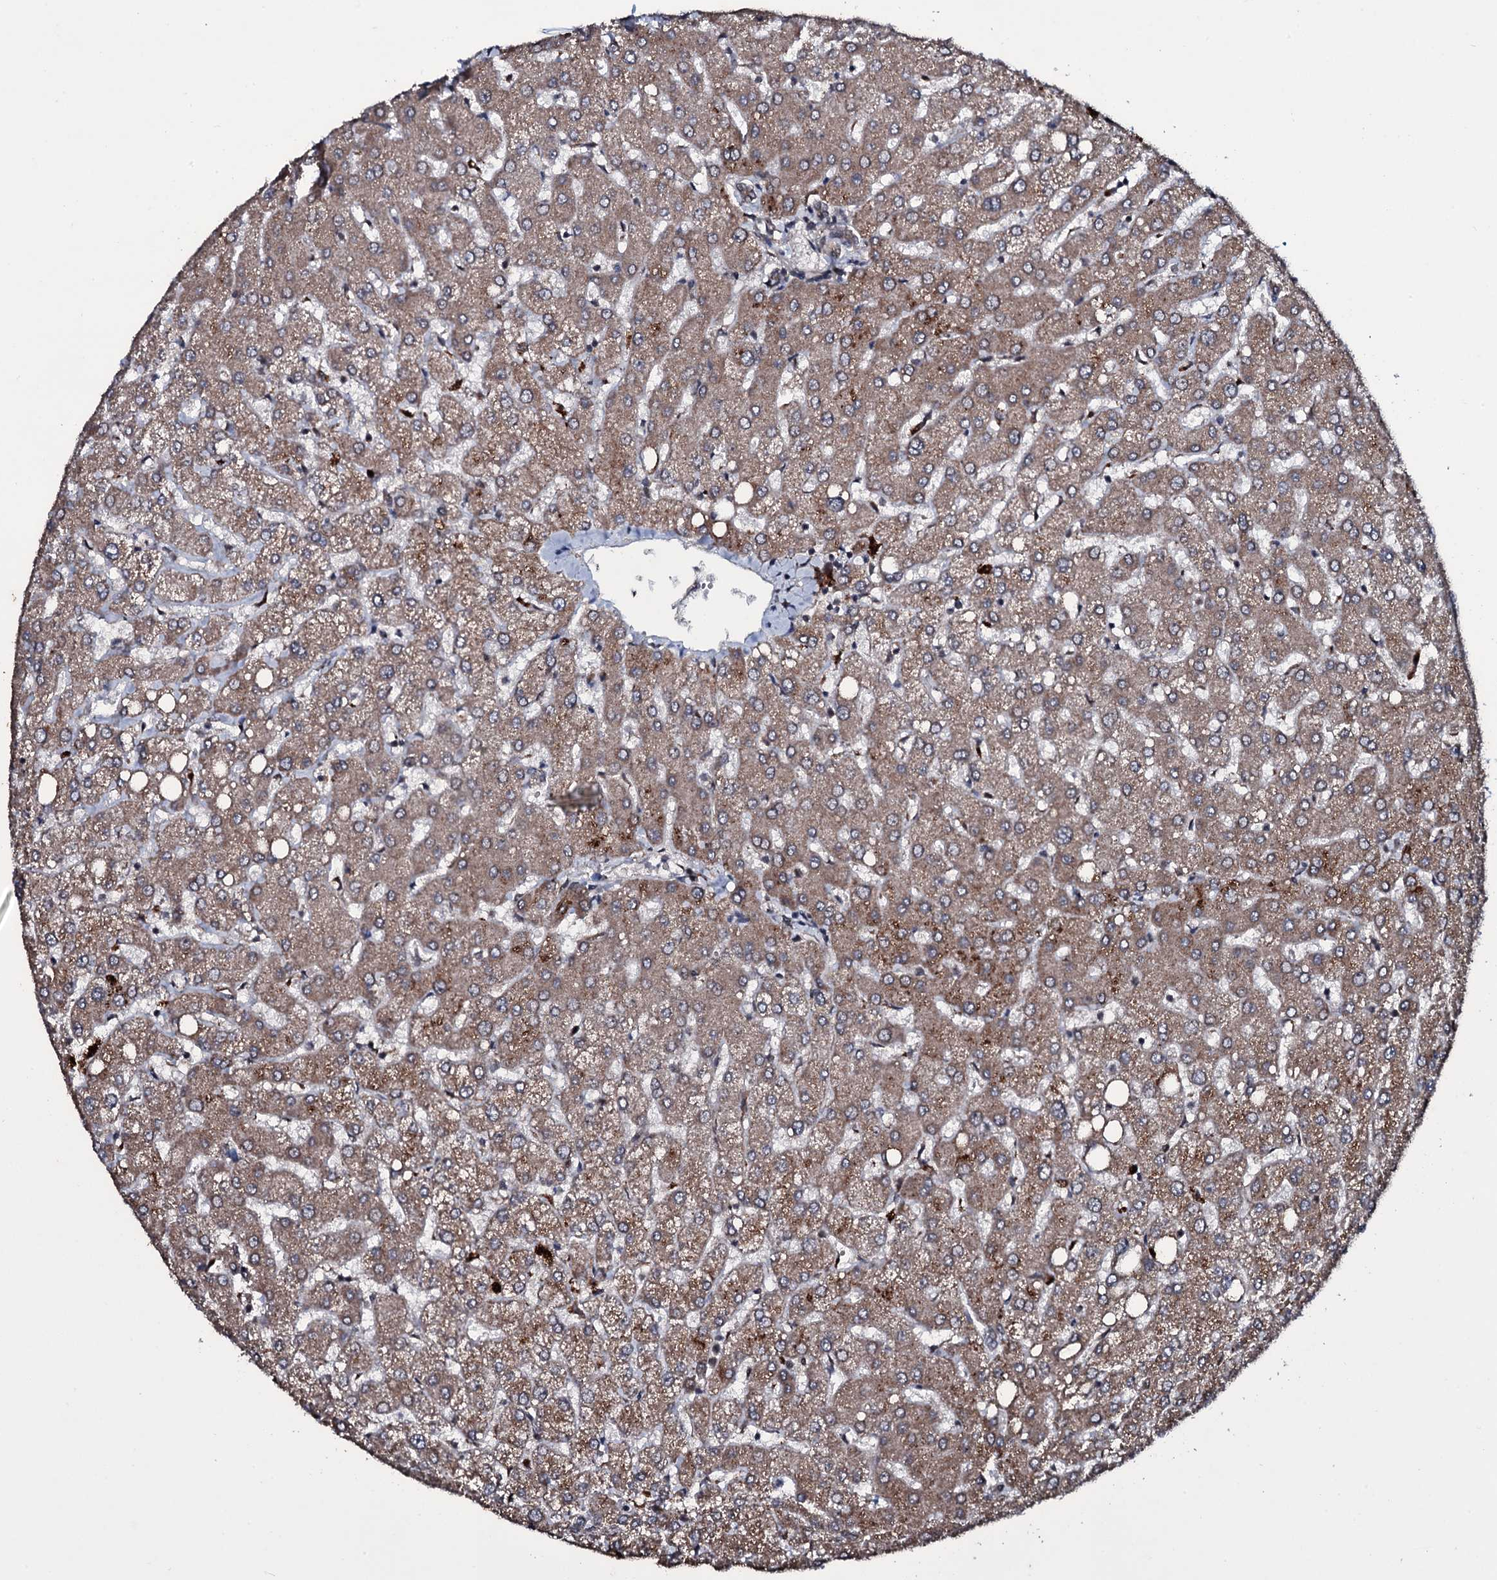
{"staining": {"intensity": "weak", "quantity": ">75%", "location": "cytoplasmic/membranous"}, "tissue": "liver", "cell_type": "Cholangiocytes", "image_type": "normal", "snomed": [{"axis": "morphology", "description": "Normal tissue, NOS"}, {"axis": "topography", "description": "Liver"}], "caption": "Weak cytoplasmic/membranous expression for a protein is appreciated in approximately >75% of cholangiocytes of normal liver using immunohistochemistry.", "gene": "MRPS31", "patient": {"sex": "female", "age": 54}}